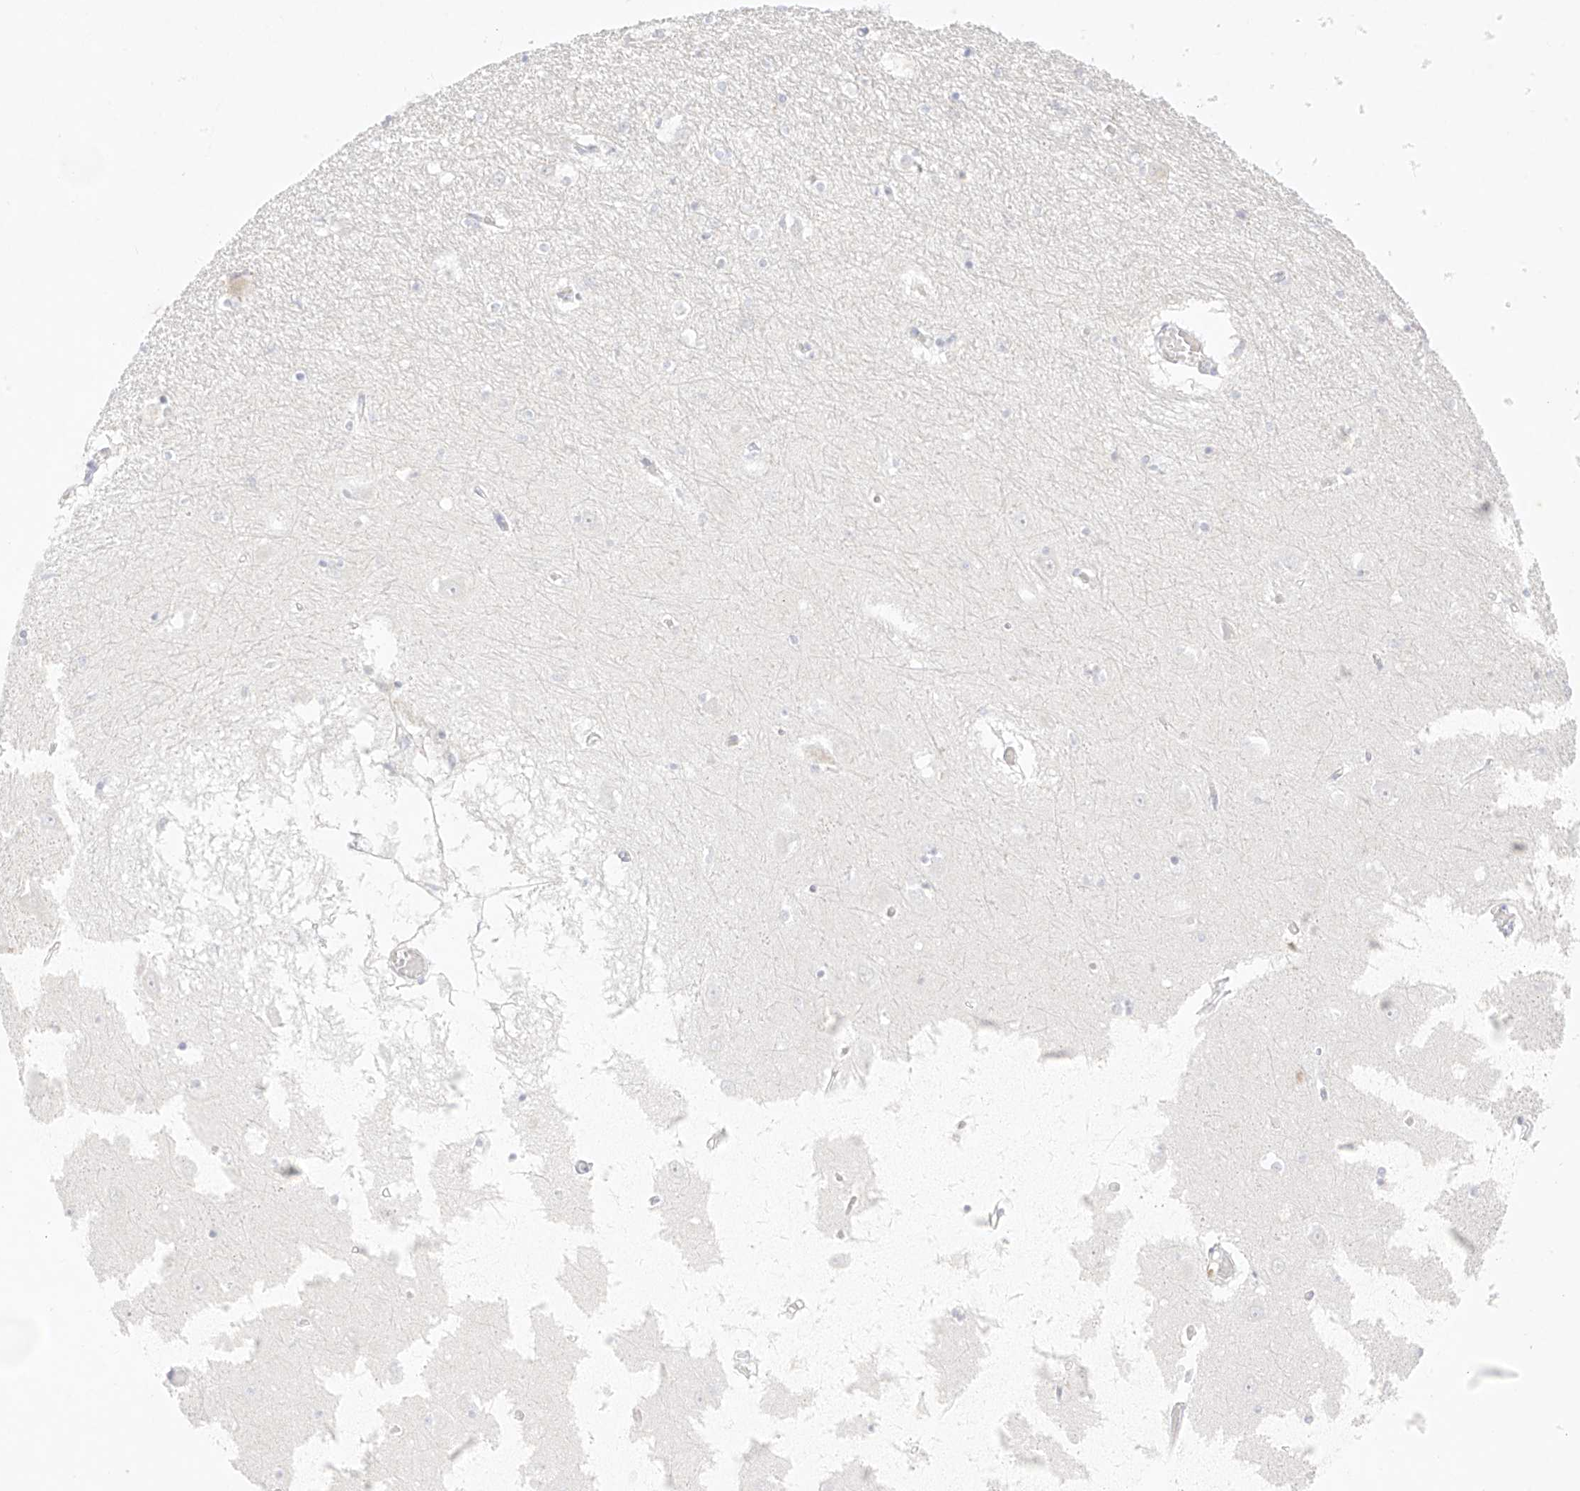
{"staining": {"intensity": "negative", "quantity": "none", "location": "none"}, "tissue": "hippocampus", "cell_type": "Glial cells", "image_type": "normal", "snomed": [{"axis": "morphology", "description": "Normal tissue, NOS"}, {"axis": "topography", "description": "Hippocampus"}], "caption": "Glial cells are negative for brown protein staining in normal hippocampus. (Stains: DAB immunohistochemistry (IHC) with hematoxylin counter stain, Microscopy: brightfield microscopy at high magnification).", "gene": "TGM4", "patient": {"sex": "male", "age": 70}}